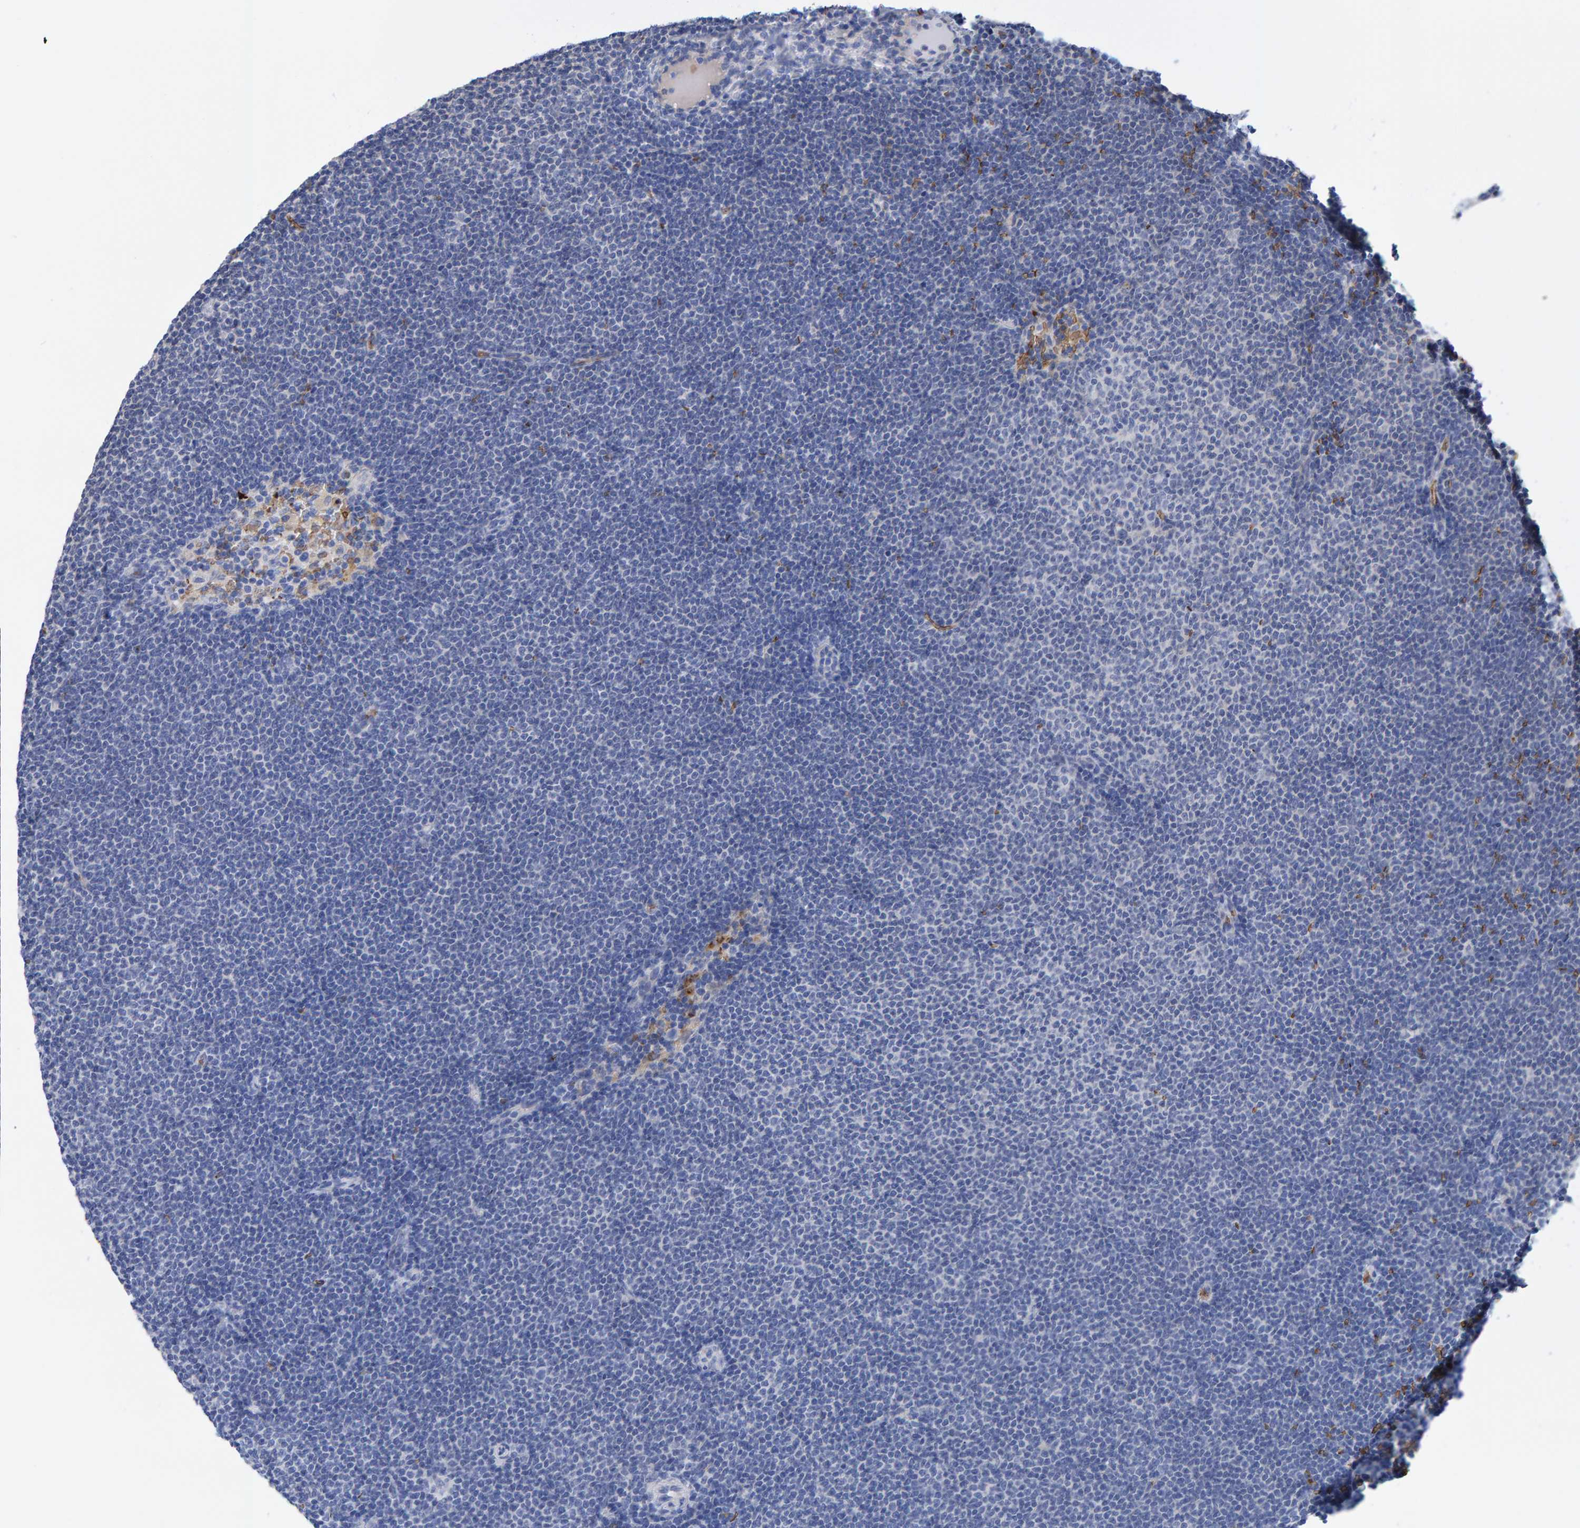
{"staining": {"intensity": "negative", "quantity": "none", "location": "none"}, "tissue": "lymphoma", "cell_type": "Tumor cells", "image_type": "cancer", "snomed": [{"axis": "morphology", "description": "Malignant lymphoma, non-Hodgkin's type, Low grade"}, {"axis": "topography", "description": "Lymph node"}], "caption": "A micrograph of lymphoma stained for a protein displays no brown staining in tumor cells.", "gene": "VPS9D1", "patient": {"sex": "female", "age": 53}}